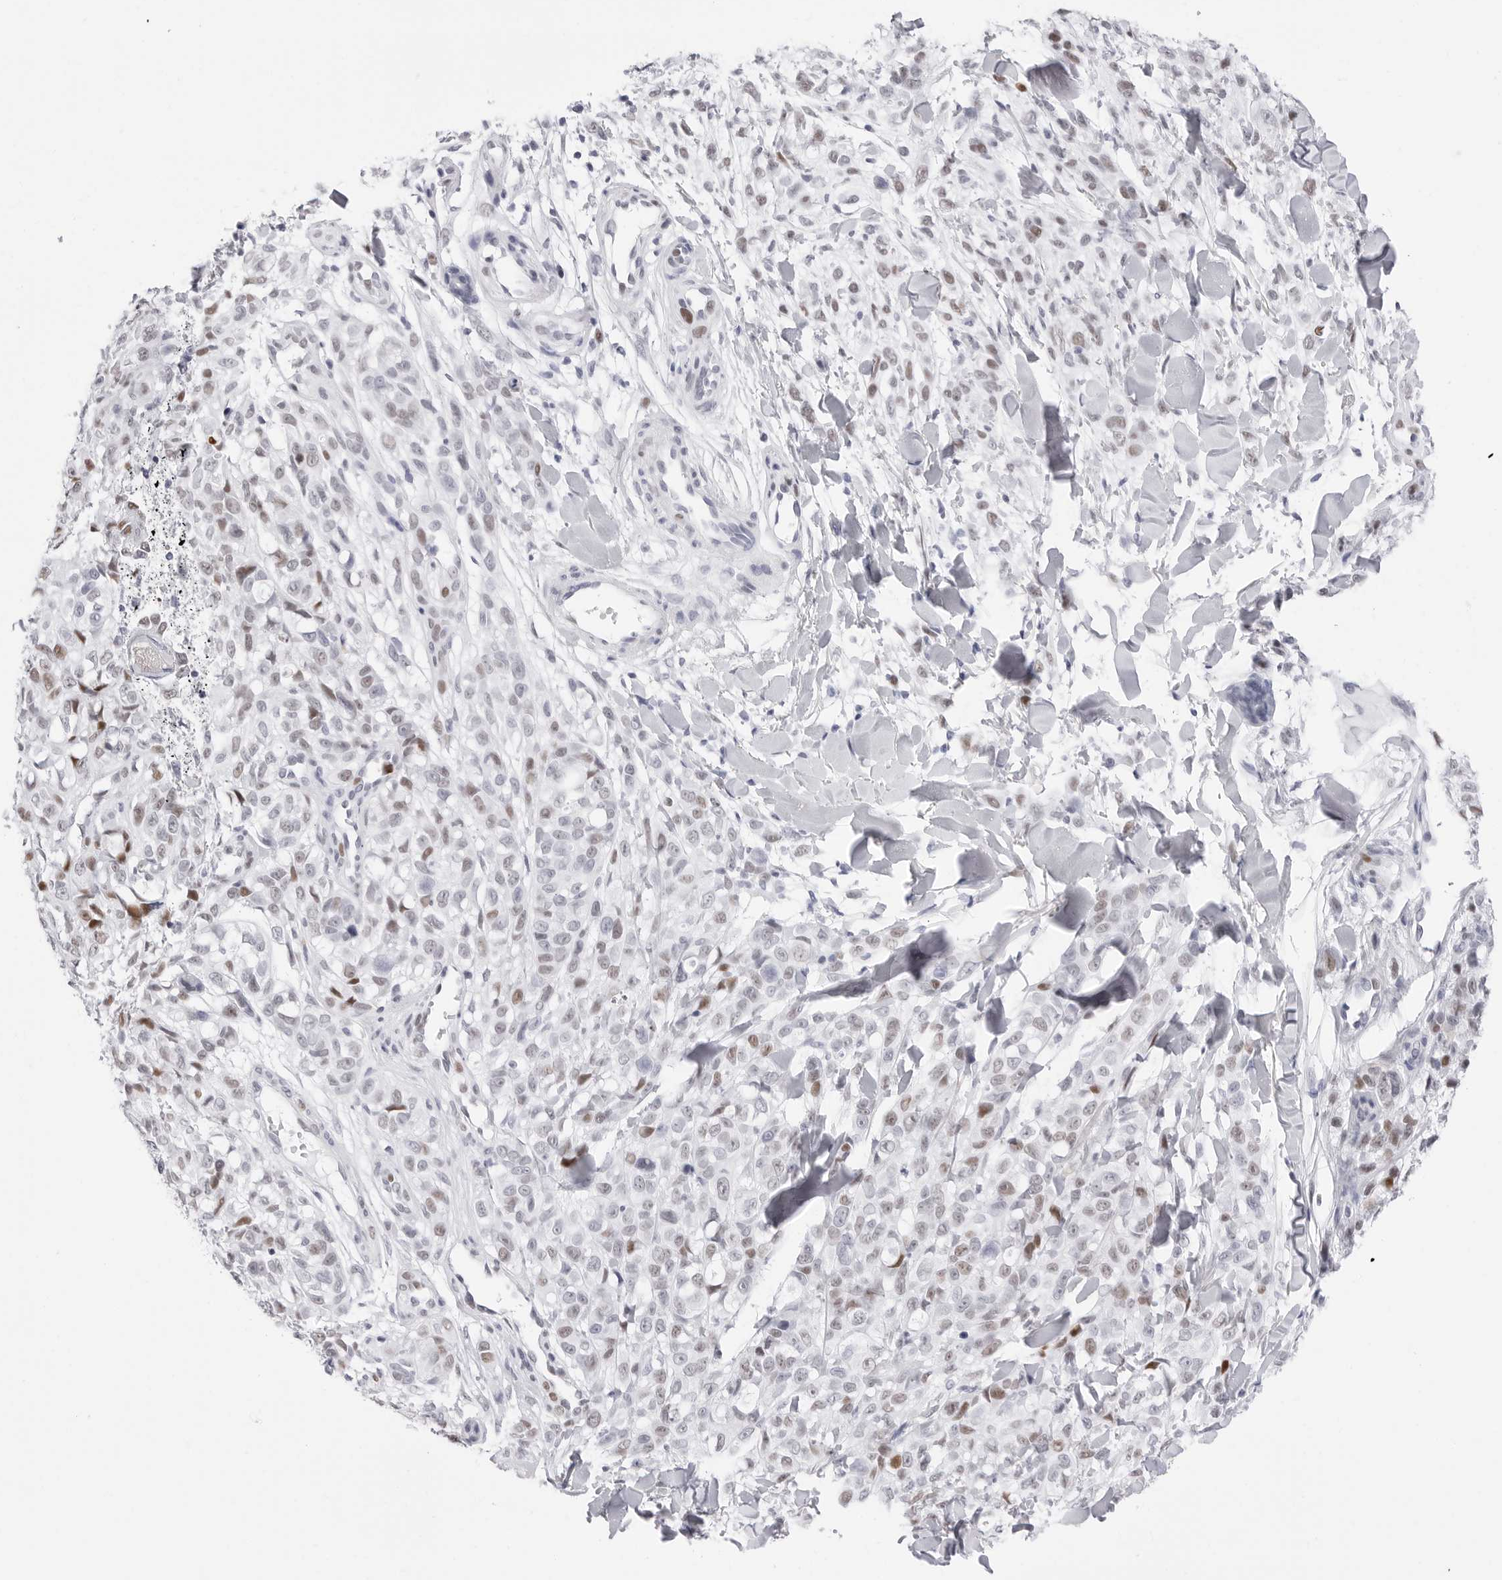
{"staining": {"intensity": "weak", "quantity": "25%-75%", "location": "nuclear"}, "tissue": "melanoma", "cell_type": "Tumor cells", "image_type": "cancer", "snomed": [{"axis": "morphology", "description": "Malignant melanoma, Metastatic site"}, {"axis": "topography", "description": "Skin"}], "caption": "The photomicrograph shows a brown stain indicating the presence of a protein in the nuclear of tumor cells in malignant melanoma (metastatic site).", "gene": "NASP", "patient": {"sex": "female", "age": 72}}